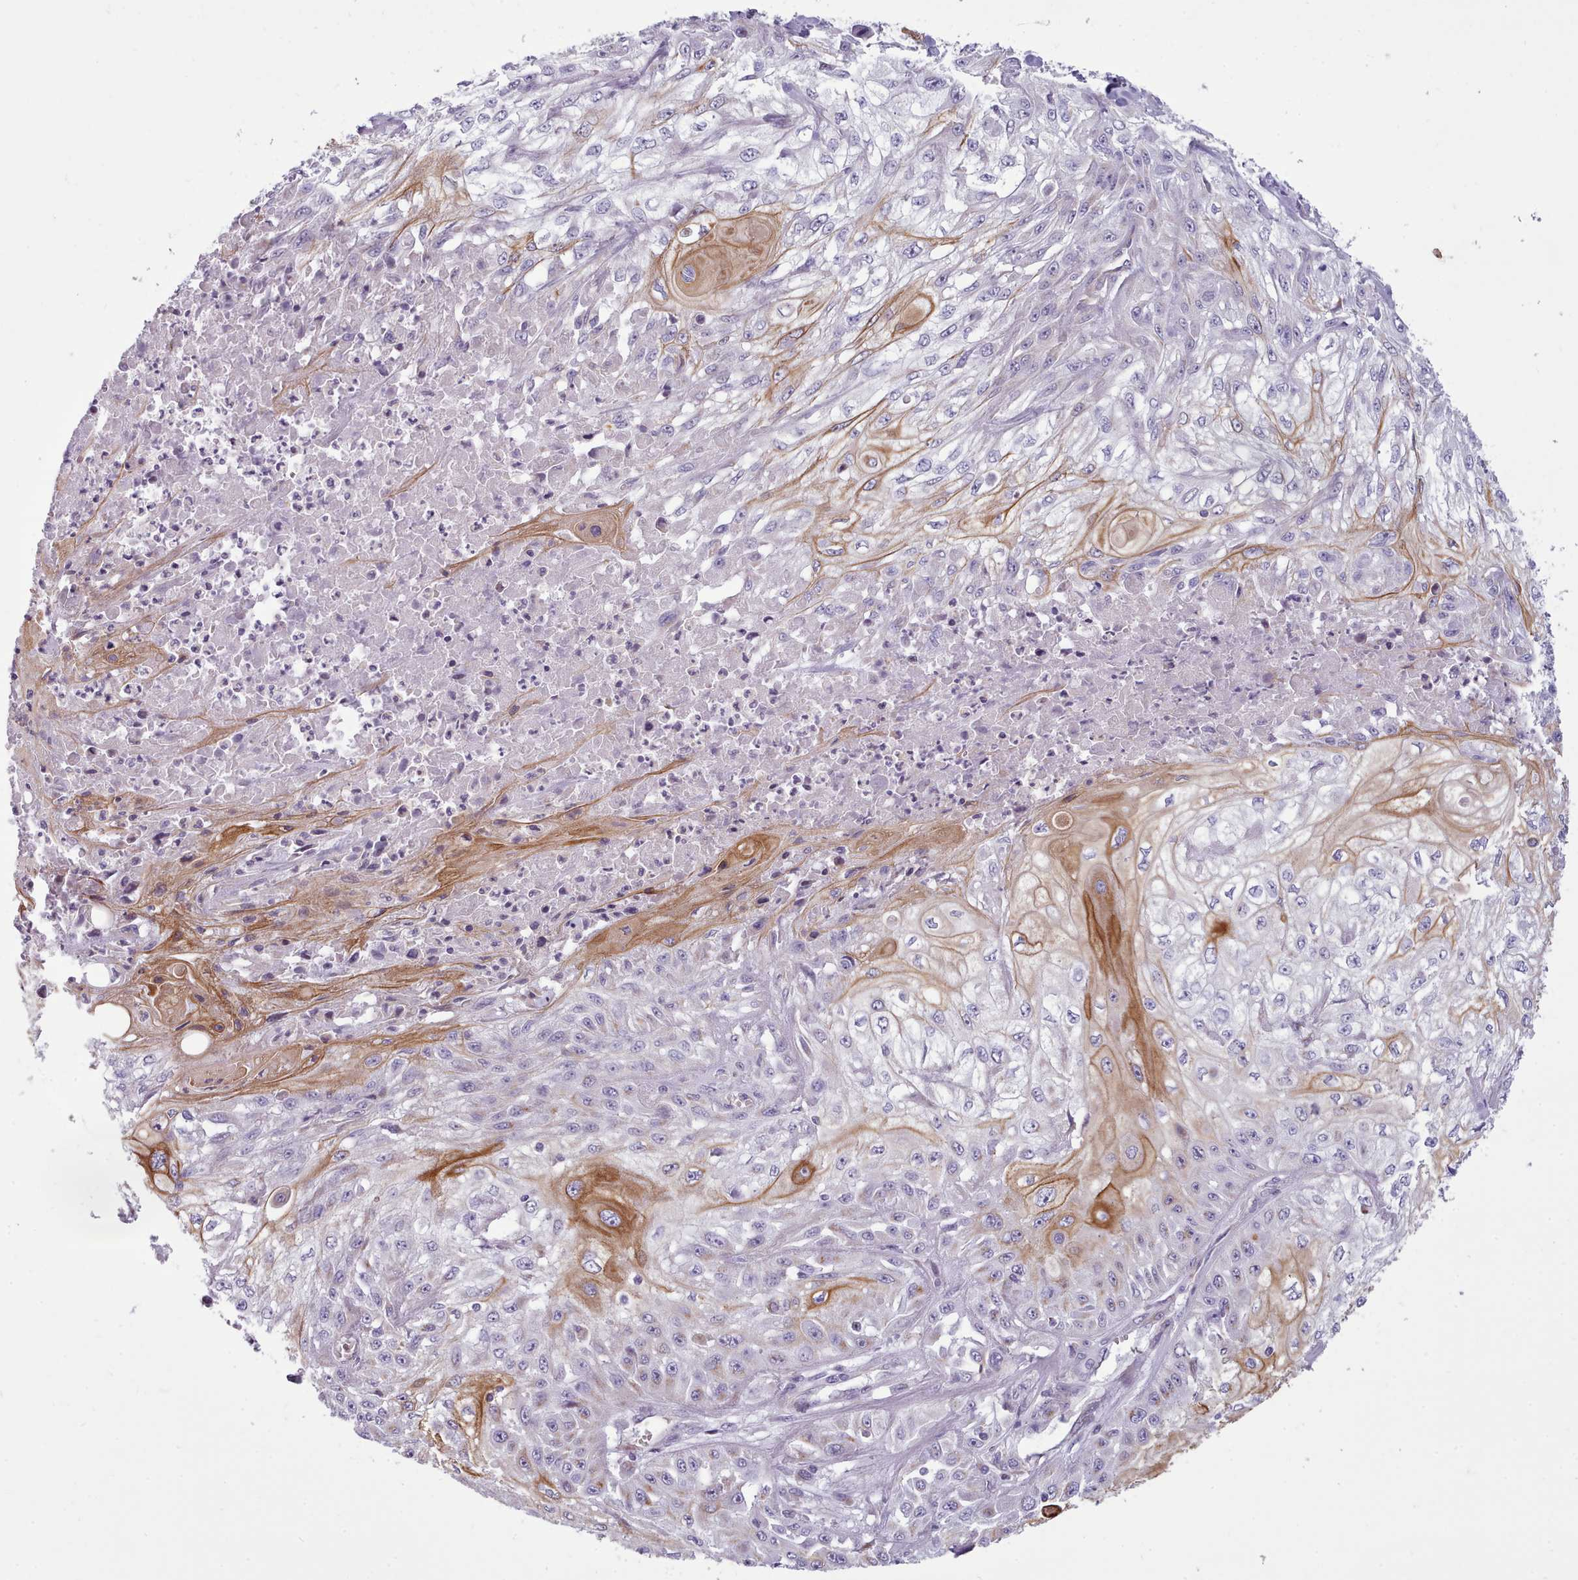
{"staining": {"intensity": "moderate", "quantity": "<25%", "location": "cytoplasmic/membranous"}, "tissue": "skin cancer", "cell_type": "Tumor cells", "image_type": "cancer", "snomed": [{"axis": "morphology", "description": "Squamous cell carcinoma, NOS"}, {"axis": "morphology", "description": "Squamous cell carcinoma, metastatic, NOS"}, {"axis": "topography", "description": "Skin"}, {"axis": "topography", "description": "Lymph node"}], "caption": "The histopathology image displays staining of skin squamous cell carcinoma, revealing moderate cytoplasmic/membranous protein positivity (brown color) within tumor cells.", "gene": "SLC52A3", "patient": {"sex": "male", "age": 75}}